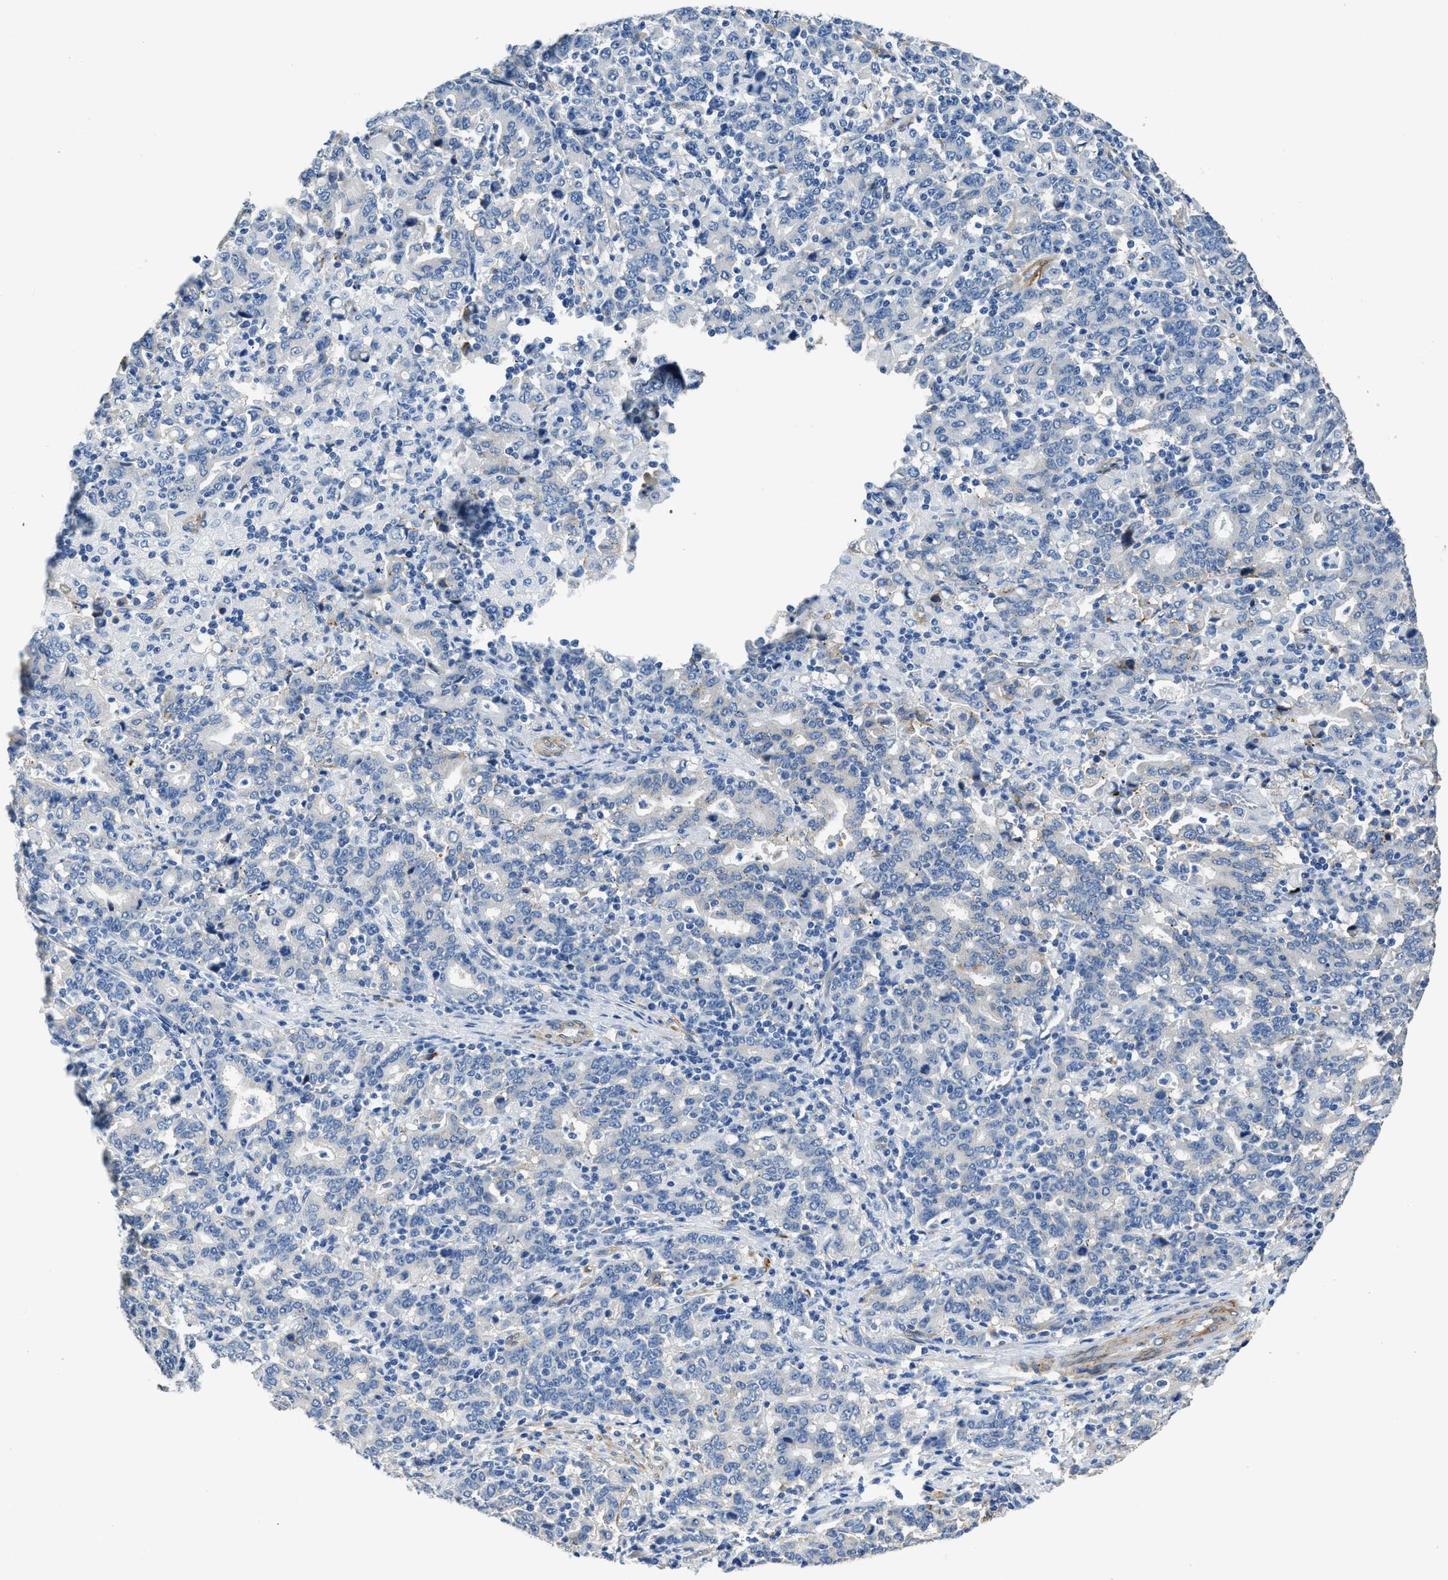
{"staining": {"intensity": "negative", "quantity": "none", "location": "none"}, "tissue": "stomach cancer", "cell_type": "Tumor cells", "image_type": "cancer", "snomed": [{"axis": "morphology", "description": "Adenocarcinoma, NOS"}, {"axis": "topography", "description": "Stomach, upper"}], "caption": "This is an immunohistochemistry (IHC) image of stomach cancer. There is no positivity in tumor cells.", "gene": "ZSWIM5", "patient": {"sex": "male", "age": 69}}